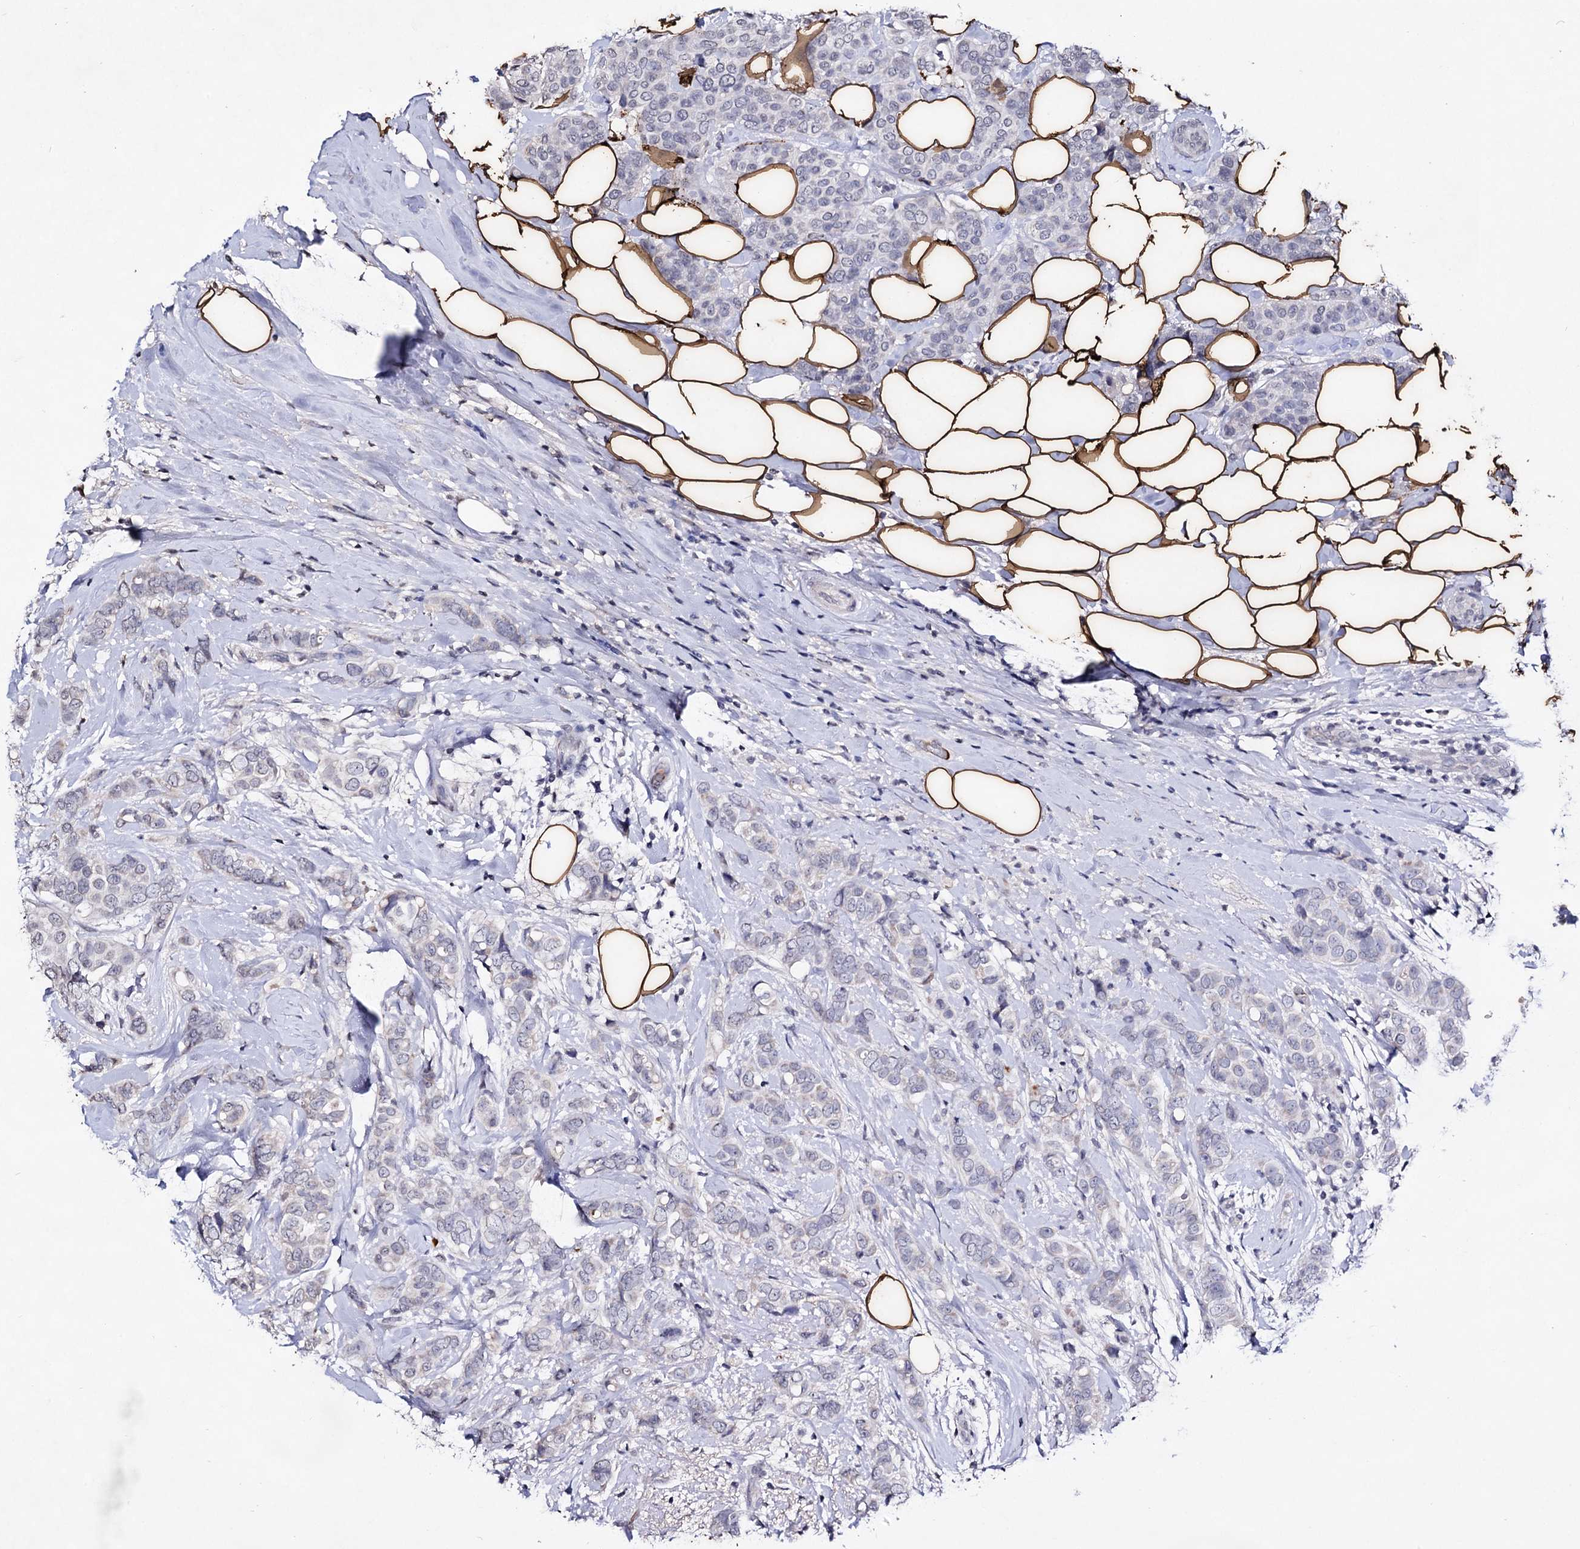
{"staining": {"intensity": "negative", "quantity": "none", "location": "none"}, "tissue": "breast cancer", "cell_type": "Tumor cells", "image_type": "cancer", "snomed": [{"axis": "morphology", "description": "Lobular carcinoma"}, {"axis": "topography", "description": "Breast"}], "caption": "Tumor cells are negative for protein expression in human breast cancer.", "gene": "PLIN1", "patient": {"sex": "female", "age": 51}}